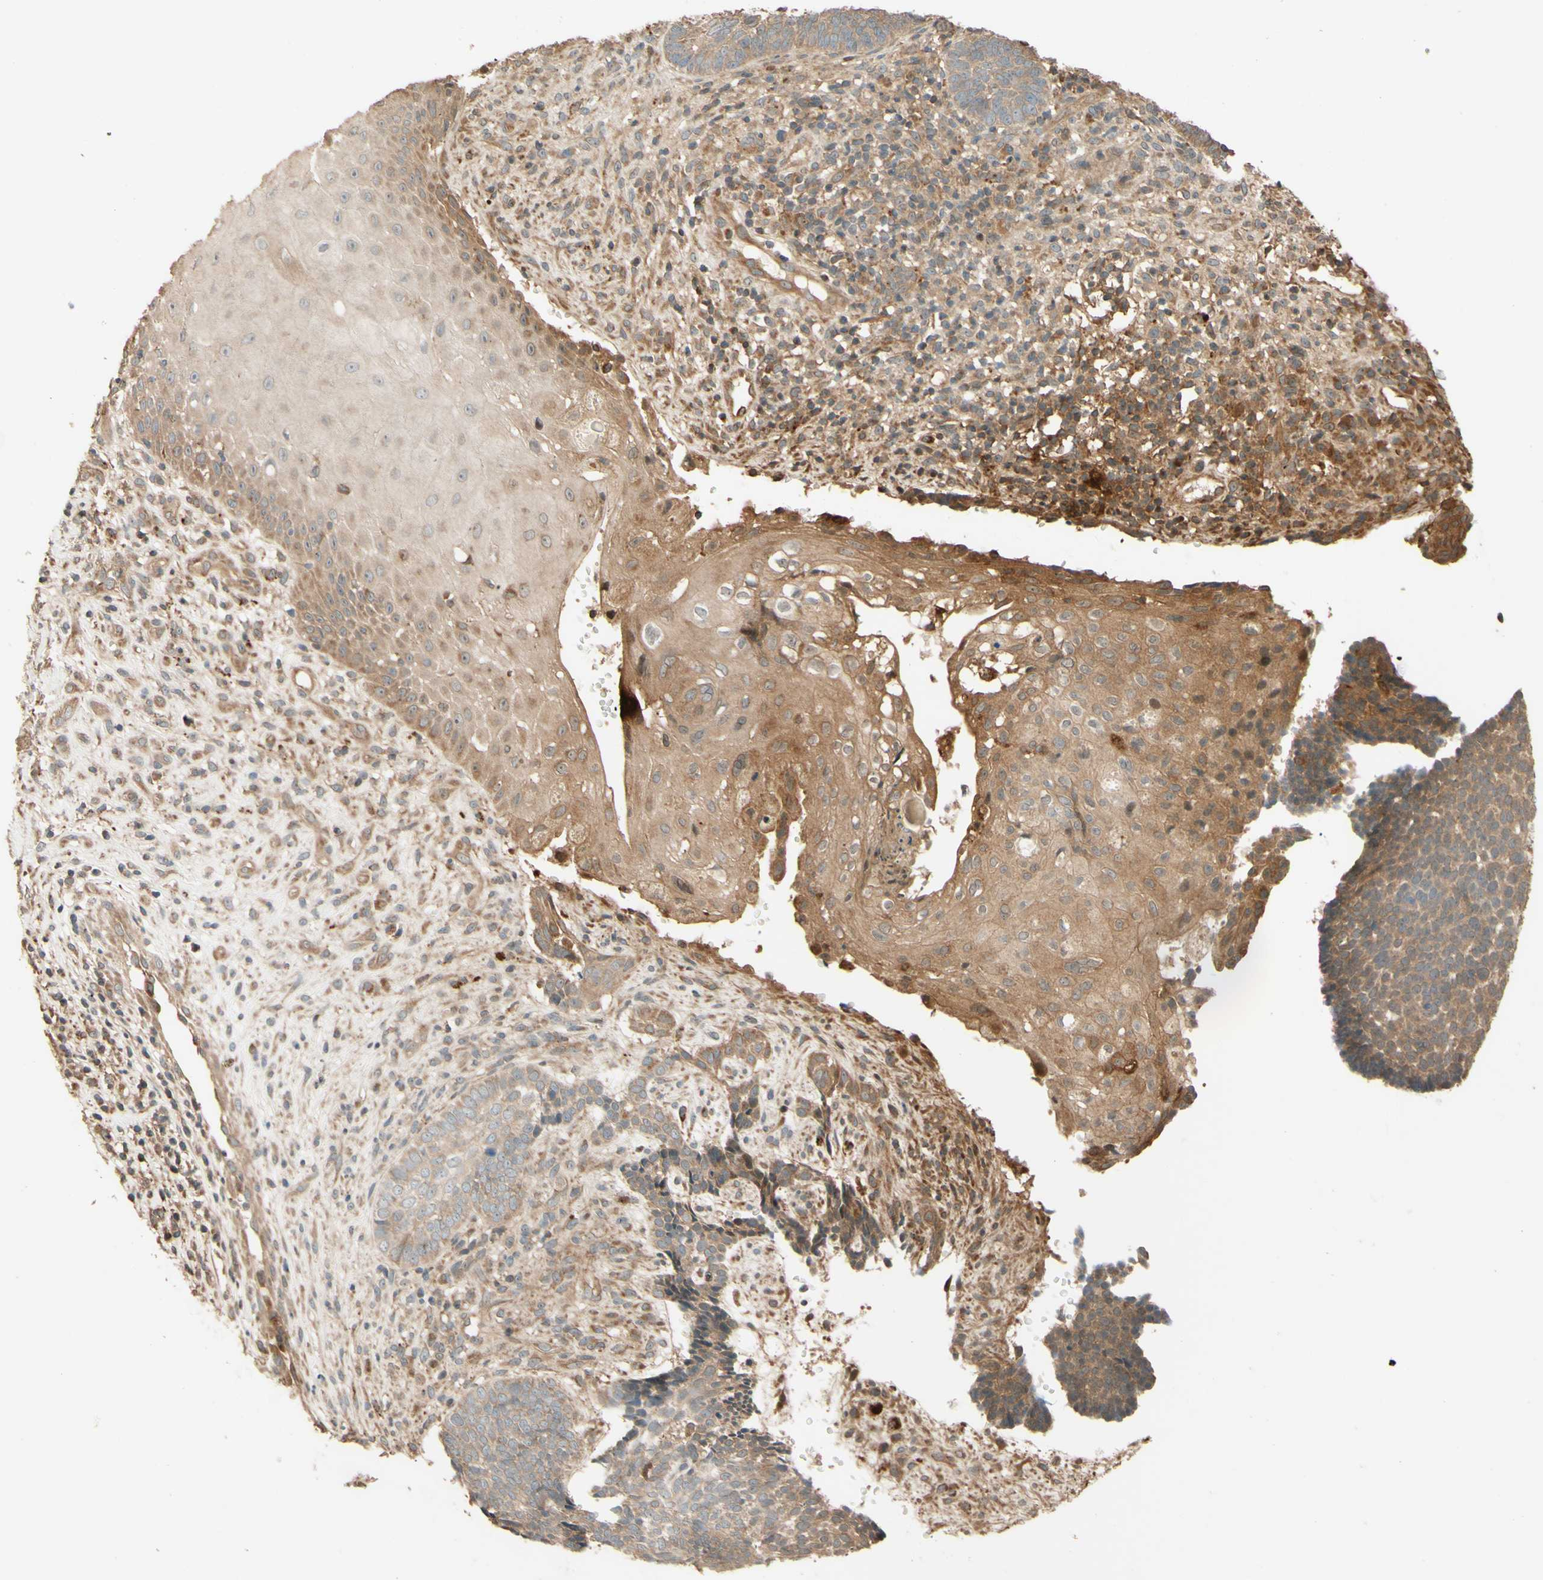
{"staining": {"intensity": "moderate", "quantity": ">75%", "location": "cytoplasmic/membranous"}, "tissue": "skin cancer", "cell_type": "Tumor cells", "image_type": "cancer", "snomed": [{"axis": "morphology", "description": "Basal cell carcinoma"}, {"axis": "topography", "description": "Skin"}], "caption": "A photomicrograph of skin basal cell carcinoma stained for a protein demonstrates moderate cytoplasmic/membranous brown staining in tumor cells.", "gene": "RNF19A", "patient": {"sex": "male", "age": 84}}